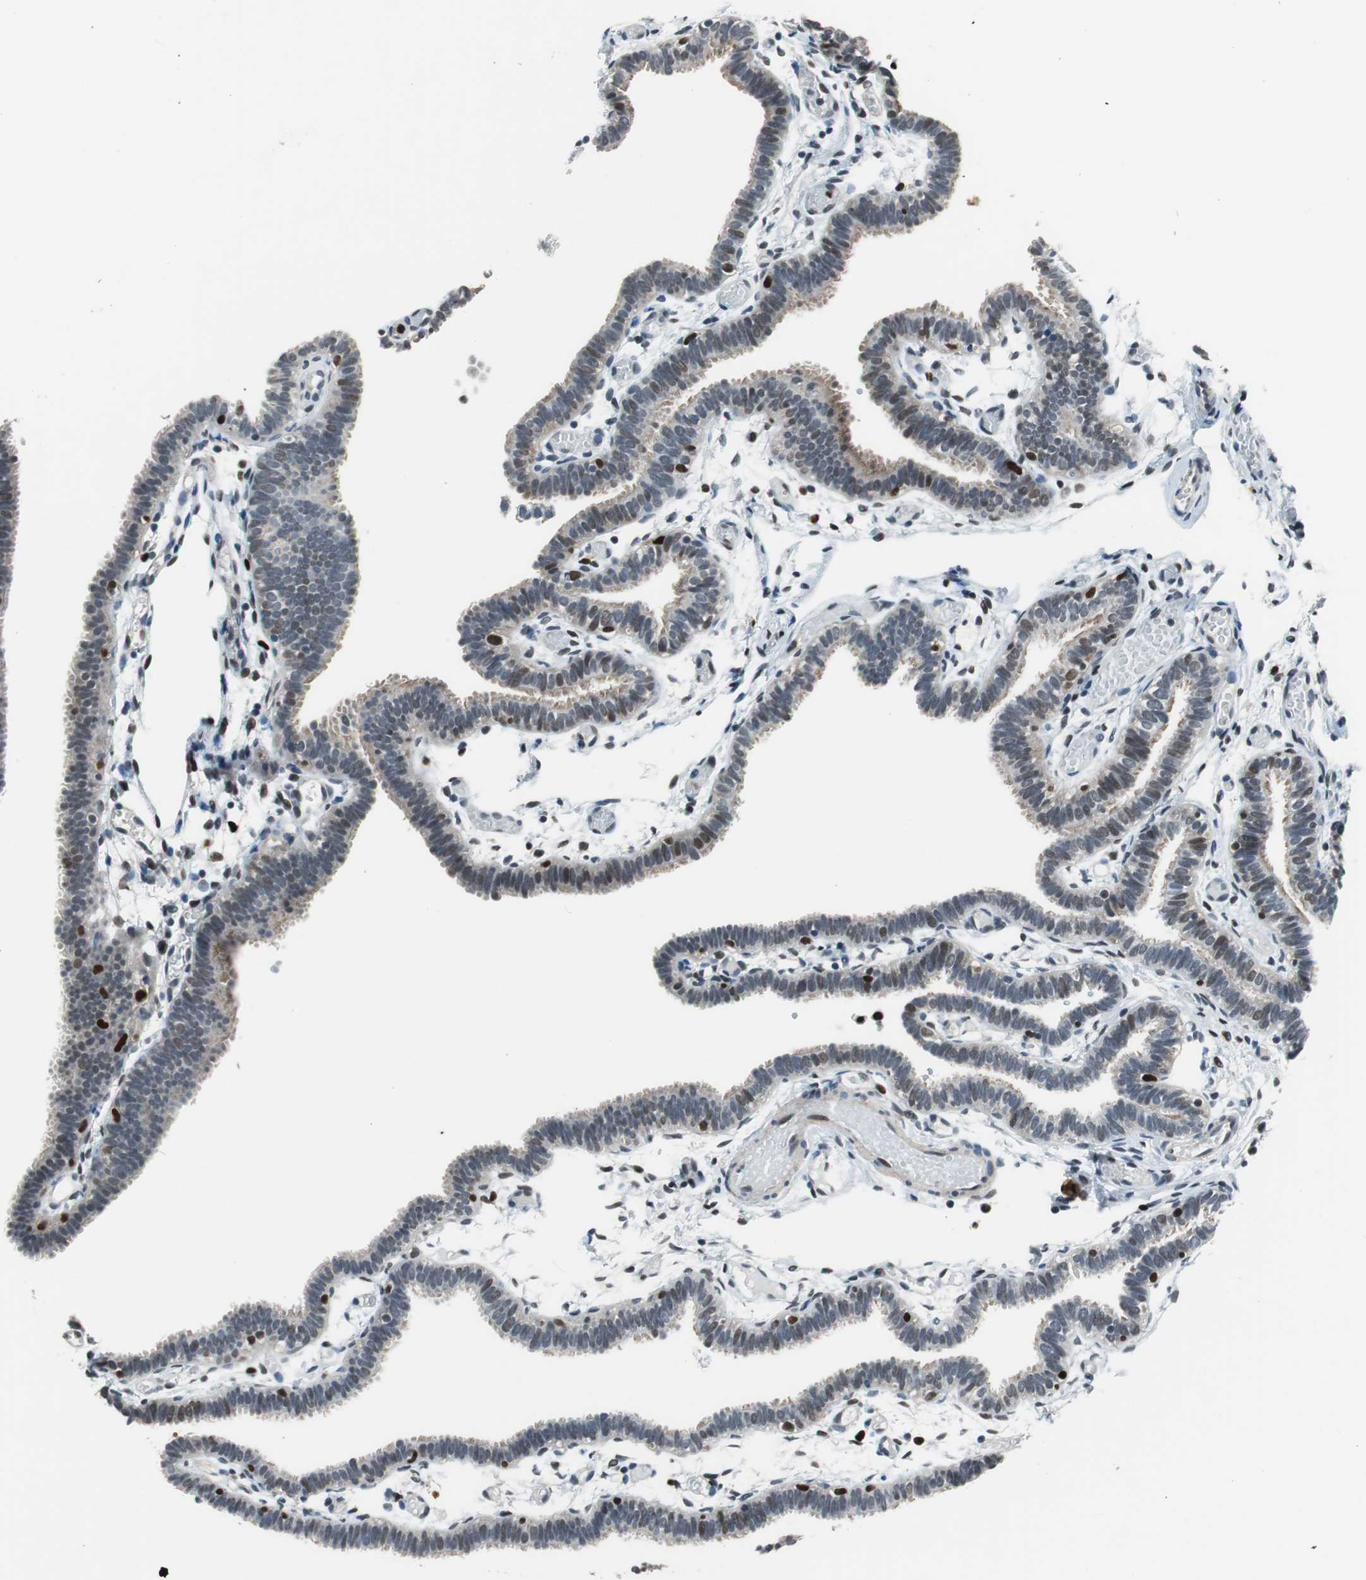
{"staining": {"intensity": "weak", "quantity": ">75%", "location": "cytoplasmic/membranous"}, "tissue": "fallopian tube", "cell_type": "Glandular cells", "image_type": "normal", "snomed": [{"axis": "morphology", "description": "Normal tissue, NOS"}, {"axis": "topography", "description": "Fallopian tube"}], "caption": "High-power microscopy captured an IHC photomicrograph of unremarkable fallopian tube, revealing weak cytoplasmic/membranous staining in approximately >75% of glandular cells.", "gene": "MAFB", "patient": {"sex": "female", "age": 29}}